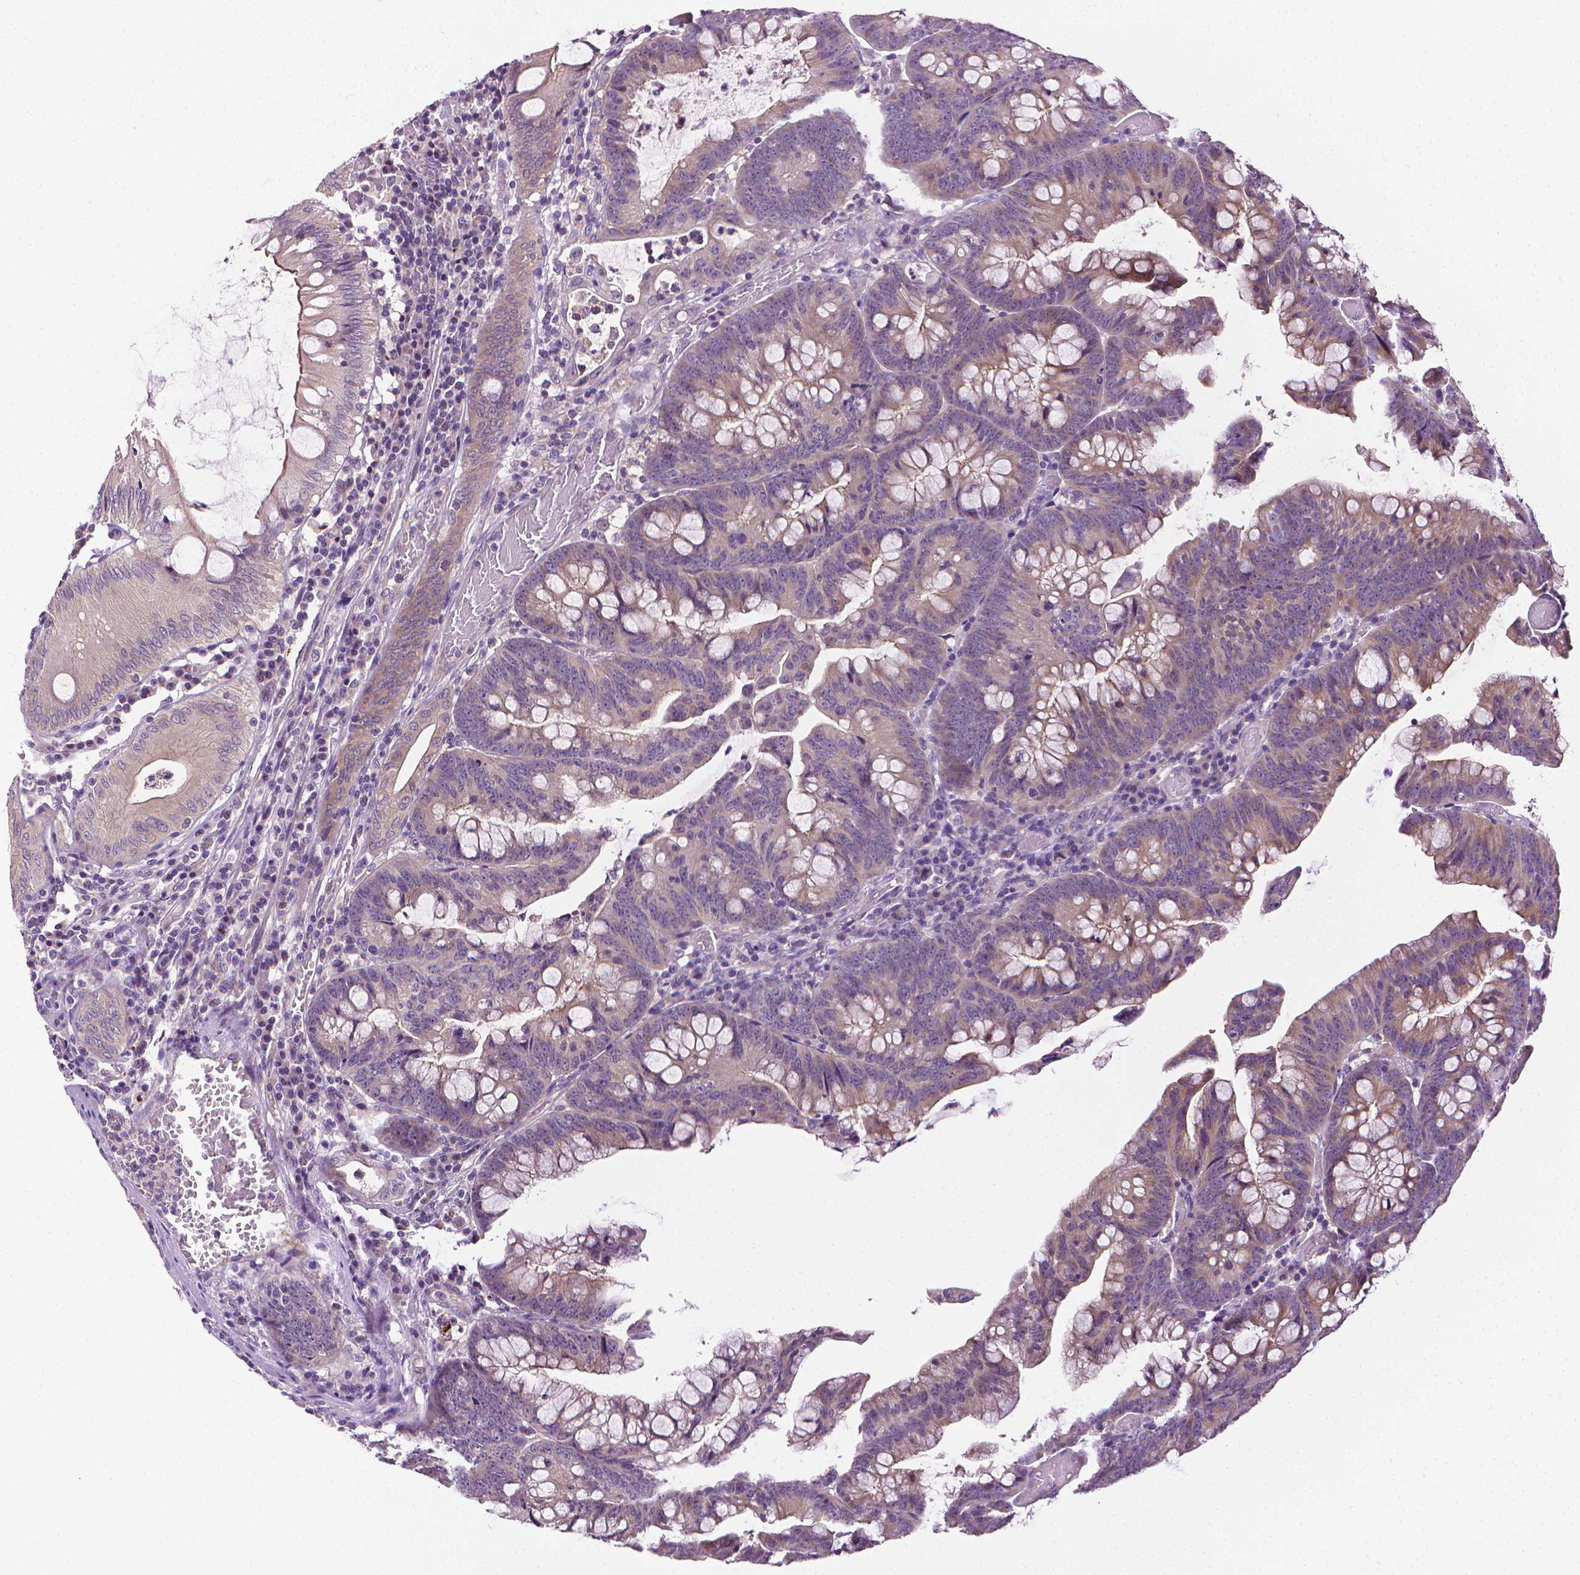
{"staining": {"intensity": "weak", "quantity": "<25%", "location": "cytoplasmic/membranous"}, "tissue": "colorectal cancer", "cell_type": "Tumor cells", "image_type": "cancer", "snomed": [{"axis": "morphology", "description": "Adenocarcinoma, NOS"}, {"axis": "topography", "description": "Colon"}], "caption": "IHC histopathology image of colorectal adenocarcinoma stained for a protein (brown), which shows no staining in tumor cells.", "gene": "MCOLN3", "patient": {"sex": "male", "age": 62}}